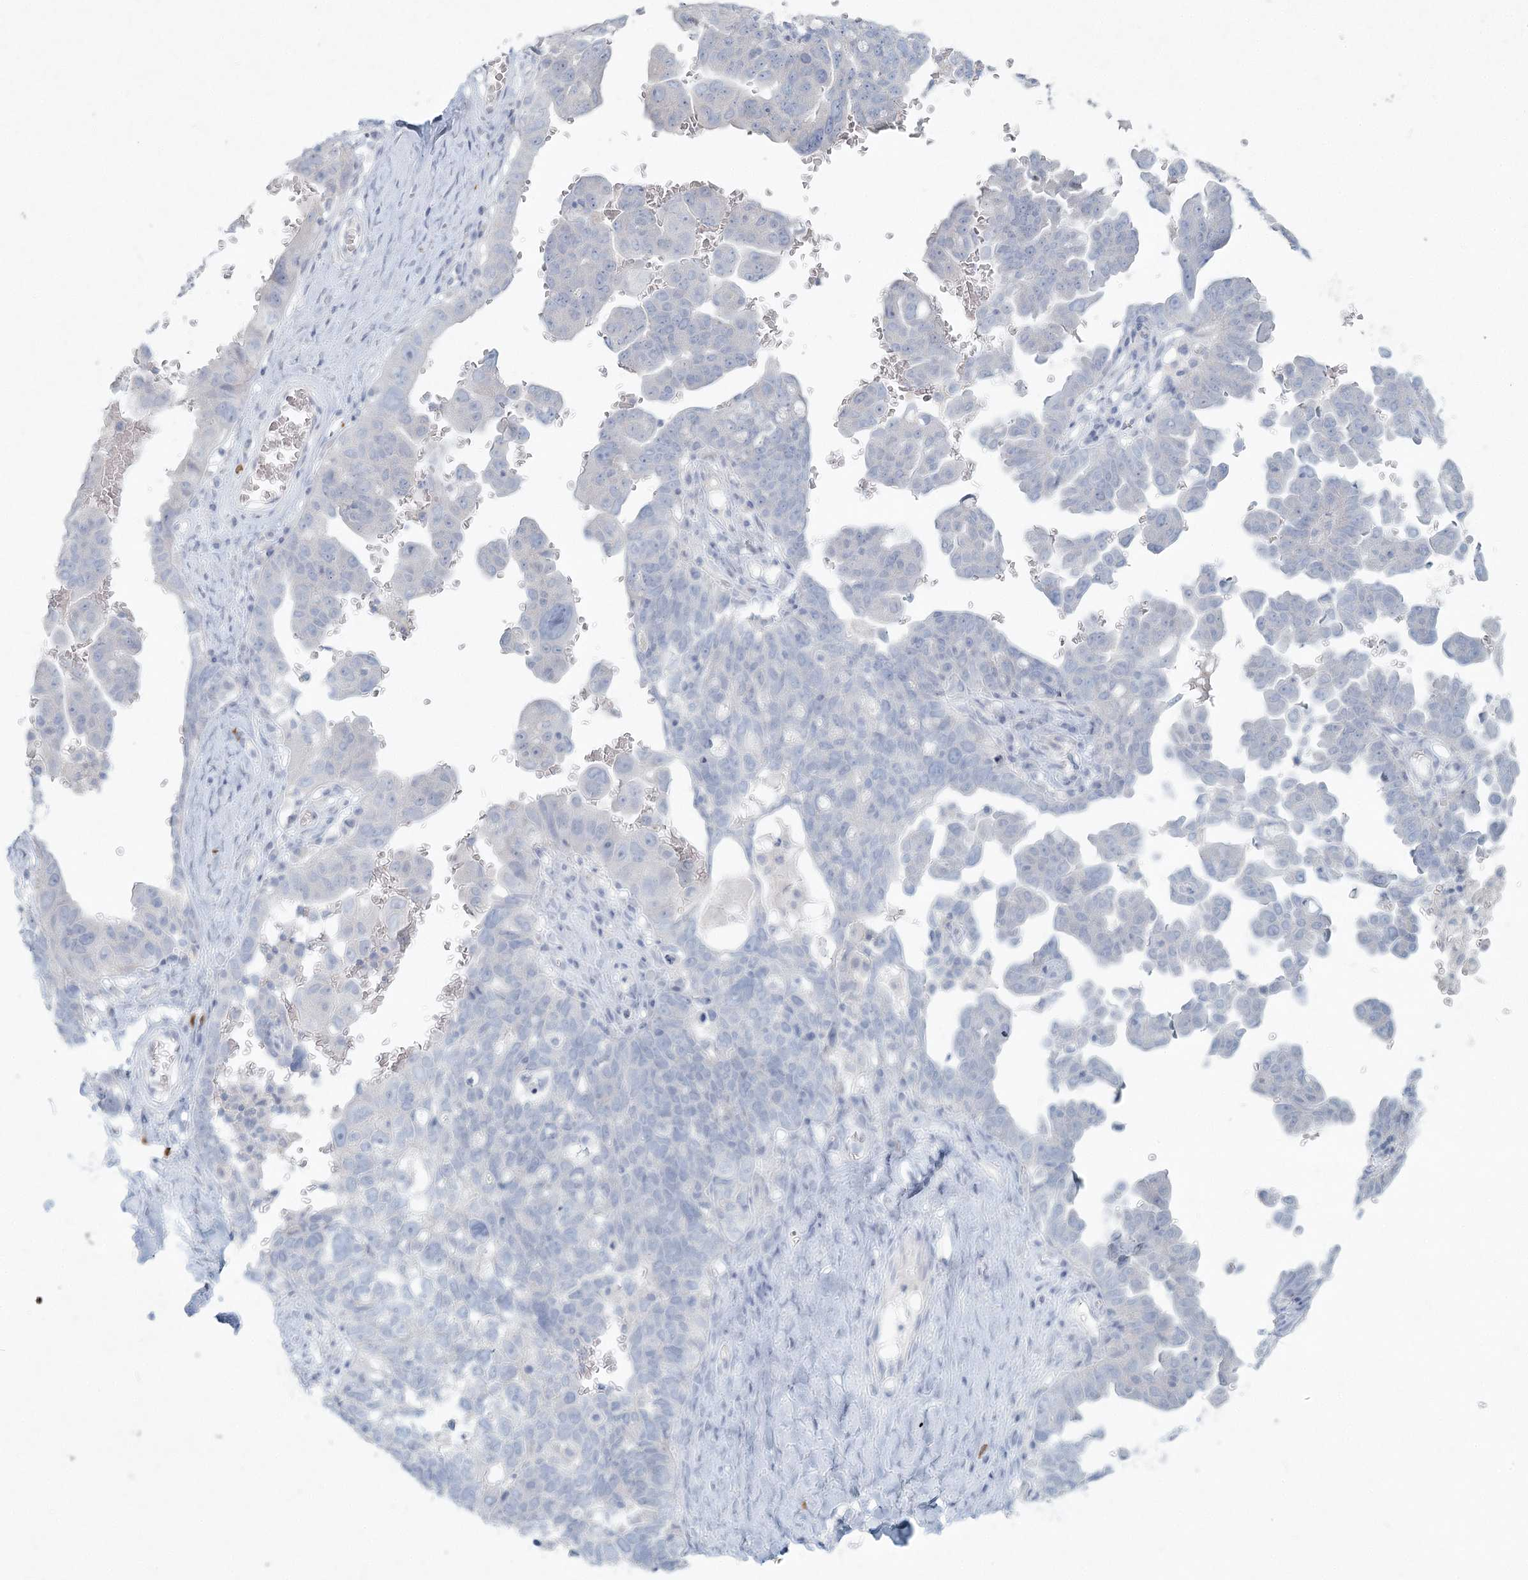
{"staining": {"intensity": "negative", "quantity": "none", "location": "none"}, "tissue": "ovarian cancer", "cell_type": "Tumor cells", "image_type": "cancer", "snomed": [{"axis": "morphology", "description": "Carcinoma, endometroid"}, {"axis": "topography", "description": "Ovary"}], "caption": "This is an immunohistochemistry photomicrograph of human endometroid carcinoma (ovarian). There is no staining in tumor cells.", "gene": "LRP2BP", "patient": {"sex": "female", "age": 62}}